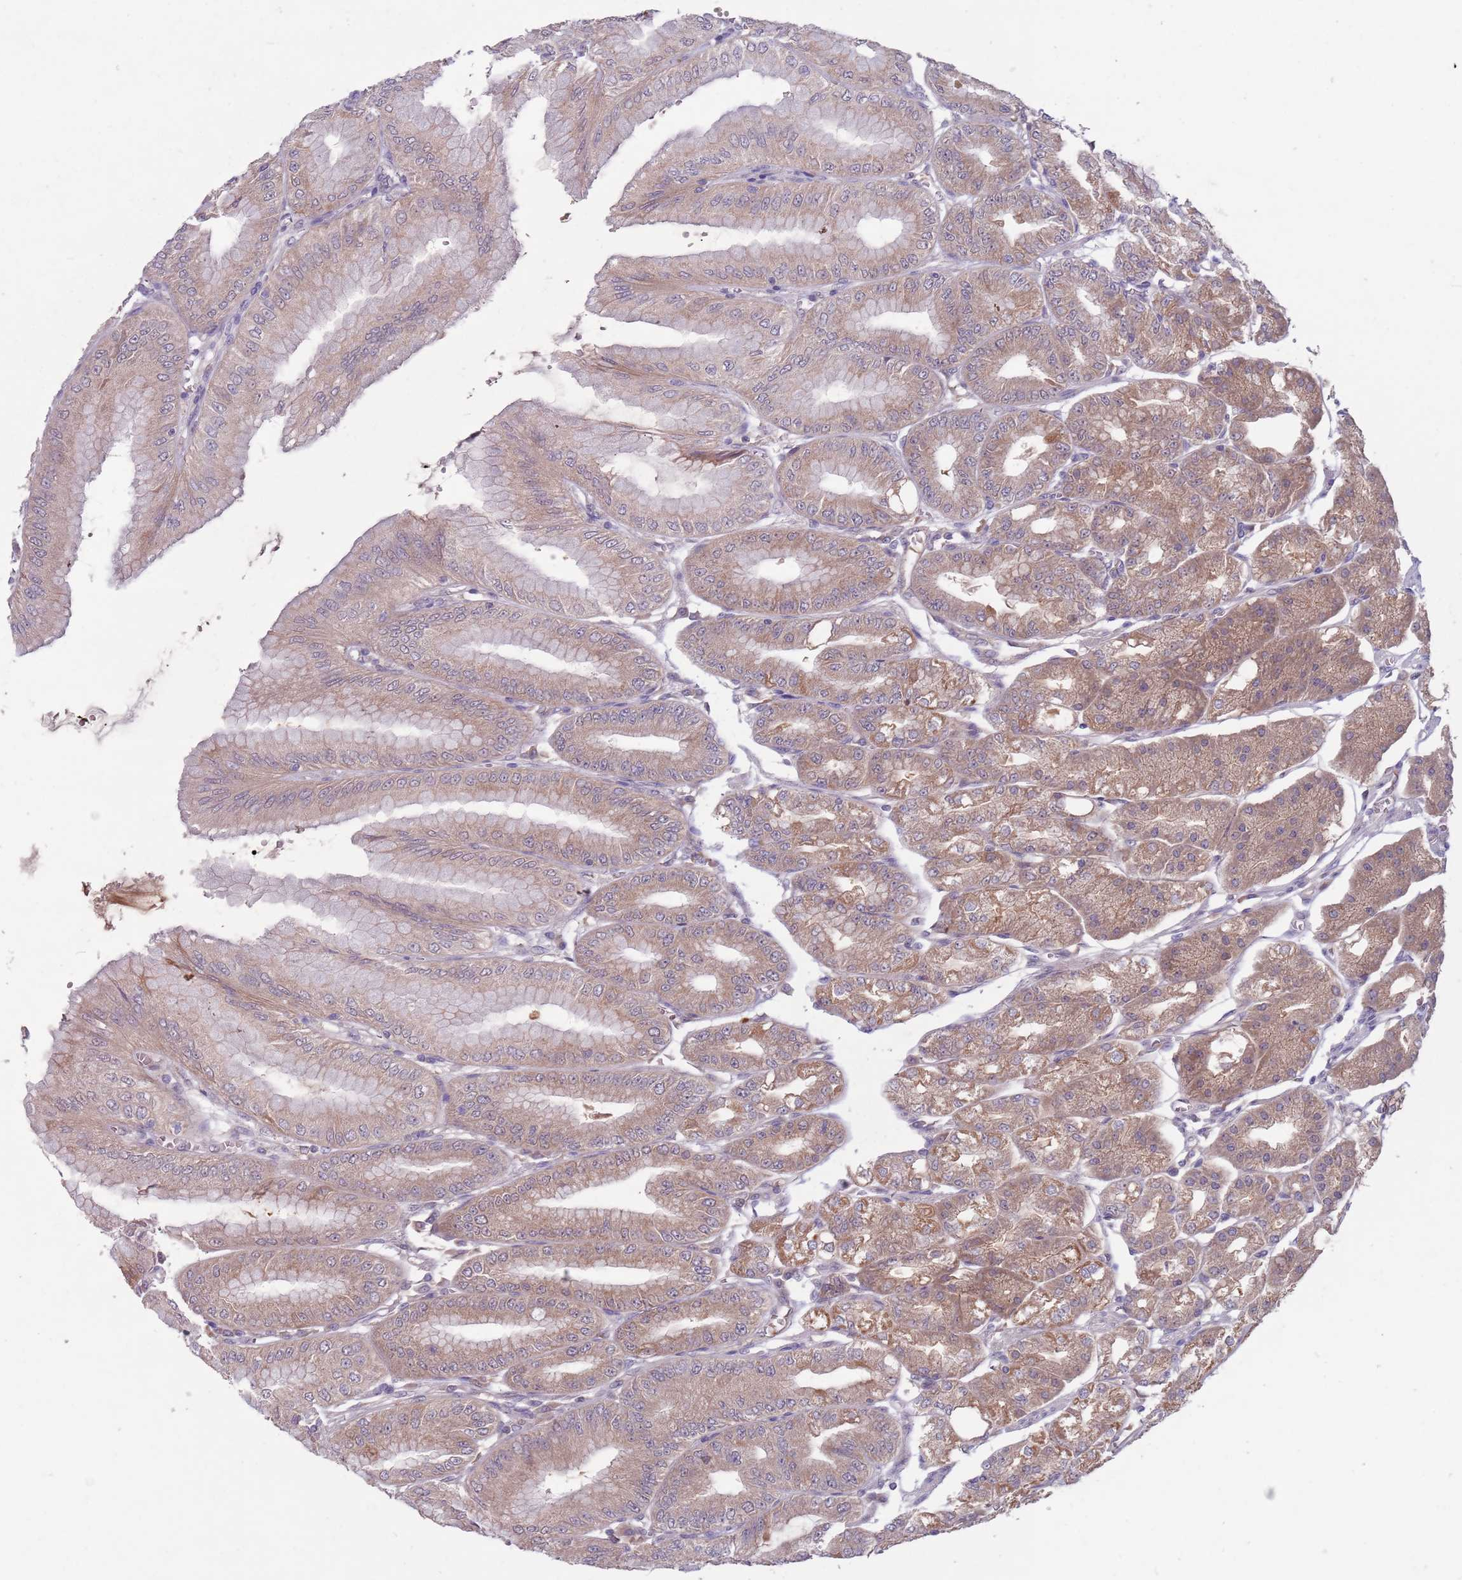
{"staining": {"intensity": "moderate", "quantity": "25%-75%", "location": "cytoplasmic/membranous"}, "tissue": "stomach", "cell_type": "Glandular cells", "image_type": "normal", "snomed": [{"axis": "morphology", "description": "Normal tissue, NOS"}, {"axis": "topography", "description": "Stomach, lower"}], "caption": "Glandular cells reveal medium levels of moderate cytoplasmic/membranous positivity in about 25%-75% of cells in normal stomach.", "gene": "TYW1B", "patient": {"sex": "male", "age": 71}}